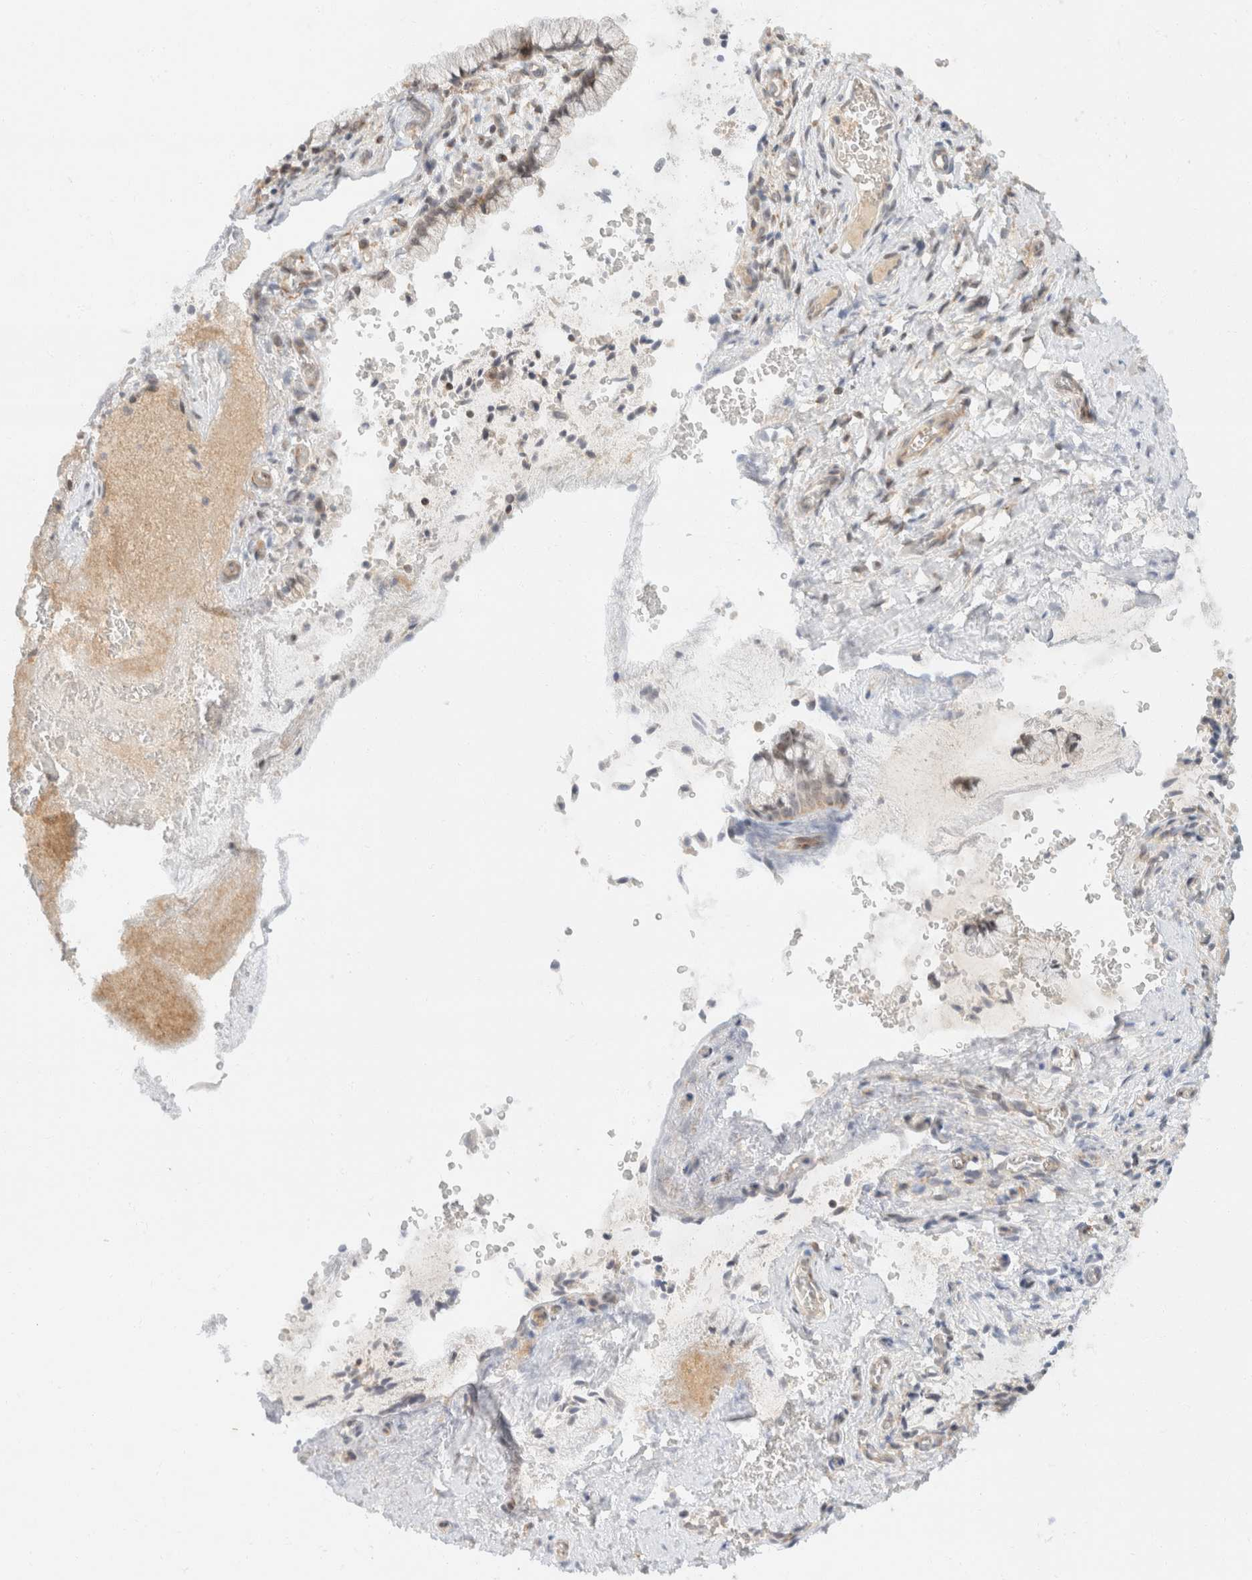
{"staining": {"intensity": "weak", "quantity": "<25%", "location": "cytoplasmic/membranous"}, "tissue": "cervix", "cell_type": "Glandular cells", "image_type": "normal", "snomed": [{"axis": "morphology", "description": "Normal tissue, NOS"}, {"axis": "topography", "description": "Cervix"}], "caption": "Glandular cells show no significant protein expression in unremarkable cervix. (Stains: DAB (3,3'-diaminobenzidine) immunohistochemistry with hematoxylin counter stain, Microscopy: brightfield microscopy at high magnification).", "gene": "TACC1", "patient": {"sex": "female", "age": 55}}